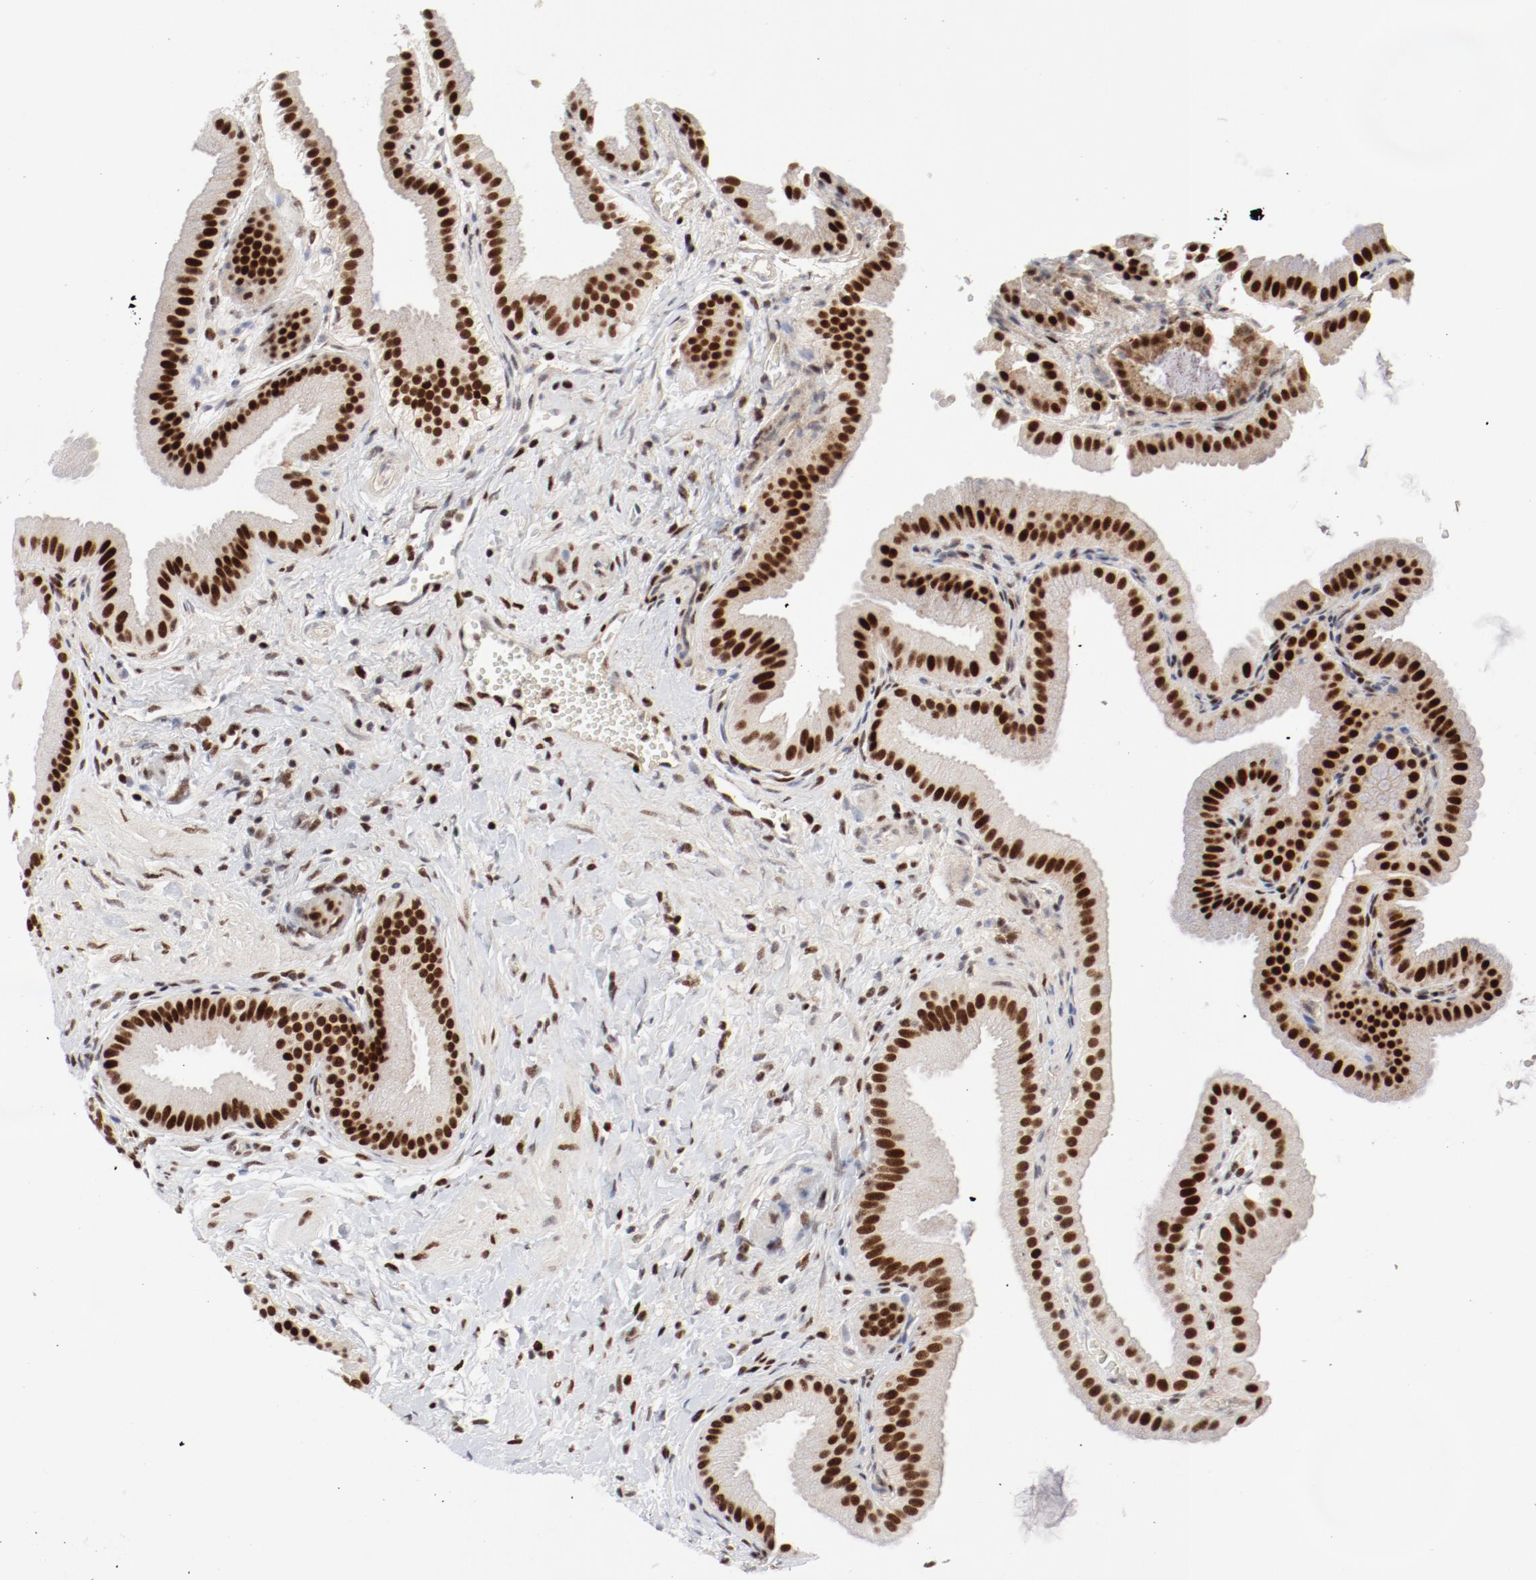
{"staining": {"intensity": "strong", "quantity": ">75%", "location": "nuclear"}, "tissue": "gallbladder", "cell_type": "Glandular cells", "image_type": "normal", "snomed": [{"axis": "morphology", "description": "Normal tissue, NOS"}, {"axis": "topography", "description": "Gallbladder"}], "caption": "The photomicrograph exhibits staining of unremarkable gallbladder, revealing strong nuclear protein positivity (brown color) within glandular cells. (DAB (3,3'-diaminobenzidine) IHC, brown staining for protein, blue staining for nuclei).", "gene": "NFYB", "patient": {"sex": "female", "age": 63}}